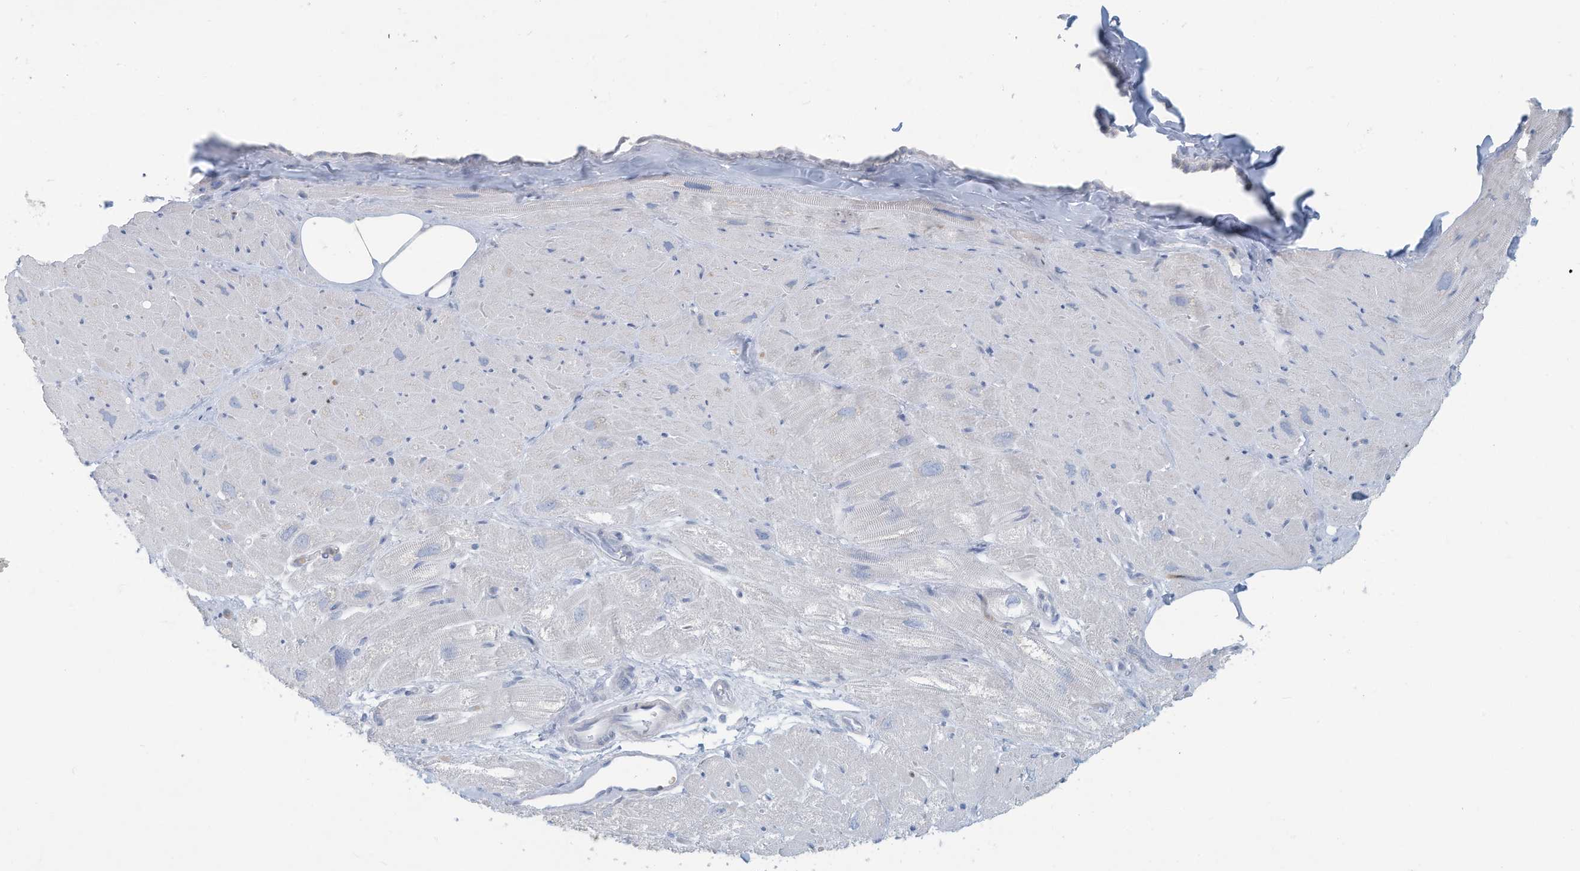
{"staining": {"intensity": "negative", "quantity": "none", "location": "none"}, "tissue": "heart muscle", "cell_type": "Cardiomyocytes", "image_type": "normal", "snomed": [{"axis": "morphology", "description": "Normal tissue, NOS"}, {"axis": "topography", "description": "Heart"}], "caption": "An image of heart muscle stained for a protein demonstrates no brown staining in cardiomyocytes. Nuclei are stained in blue.", "gene": "ERI2", "patient": {"sex": "male", "age": 50}}